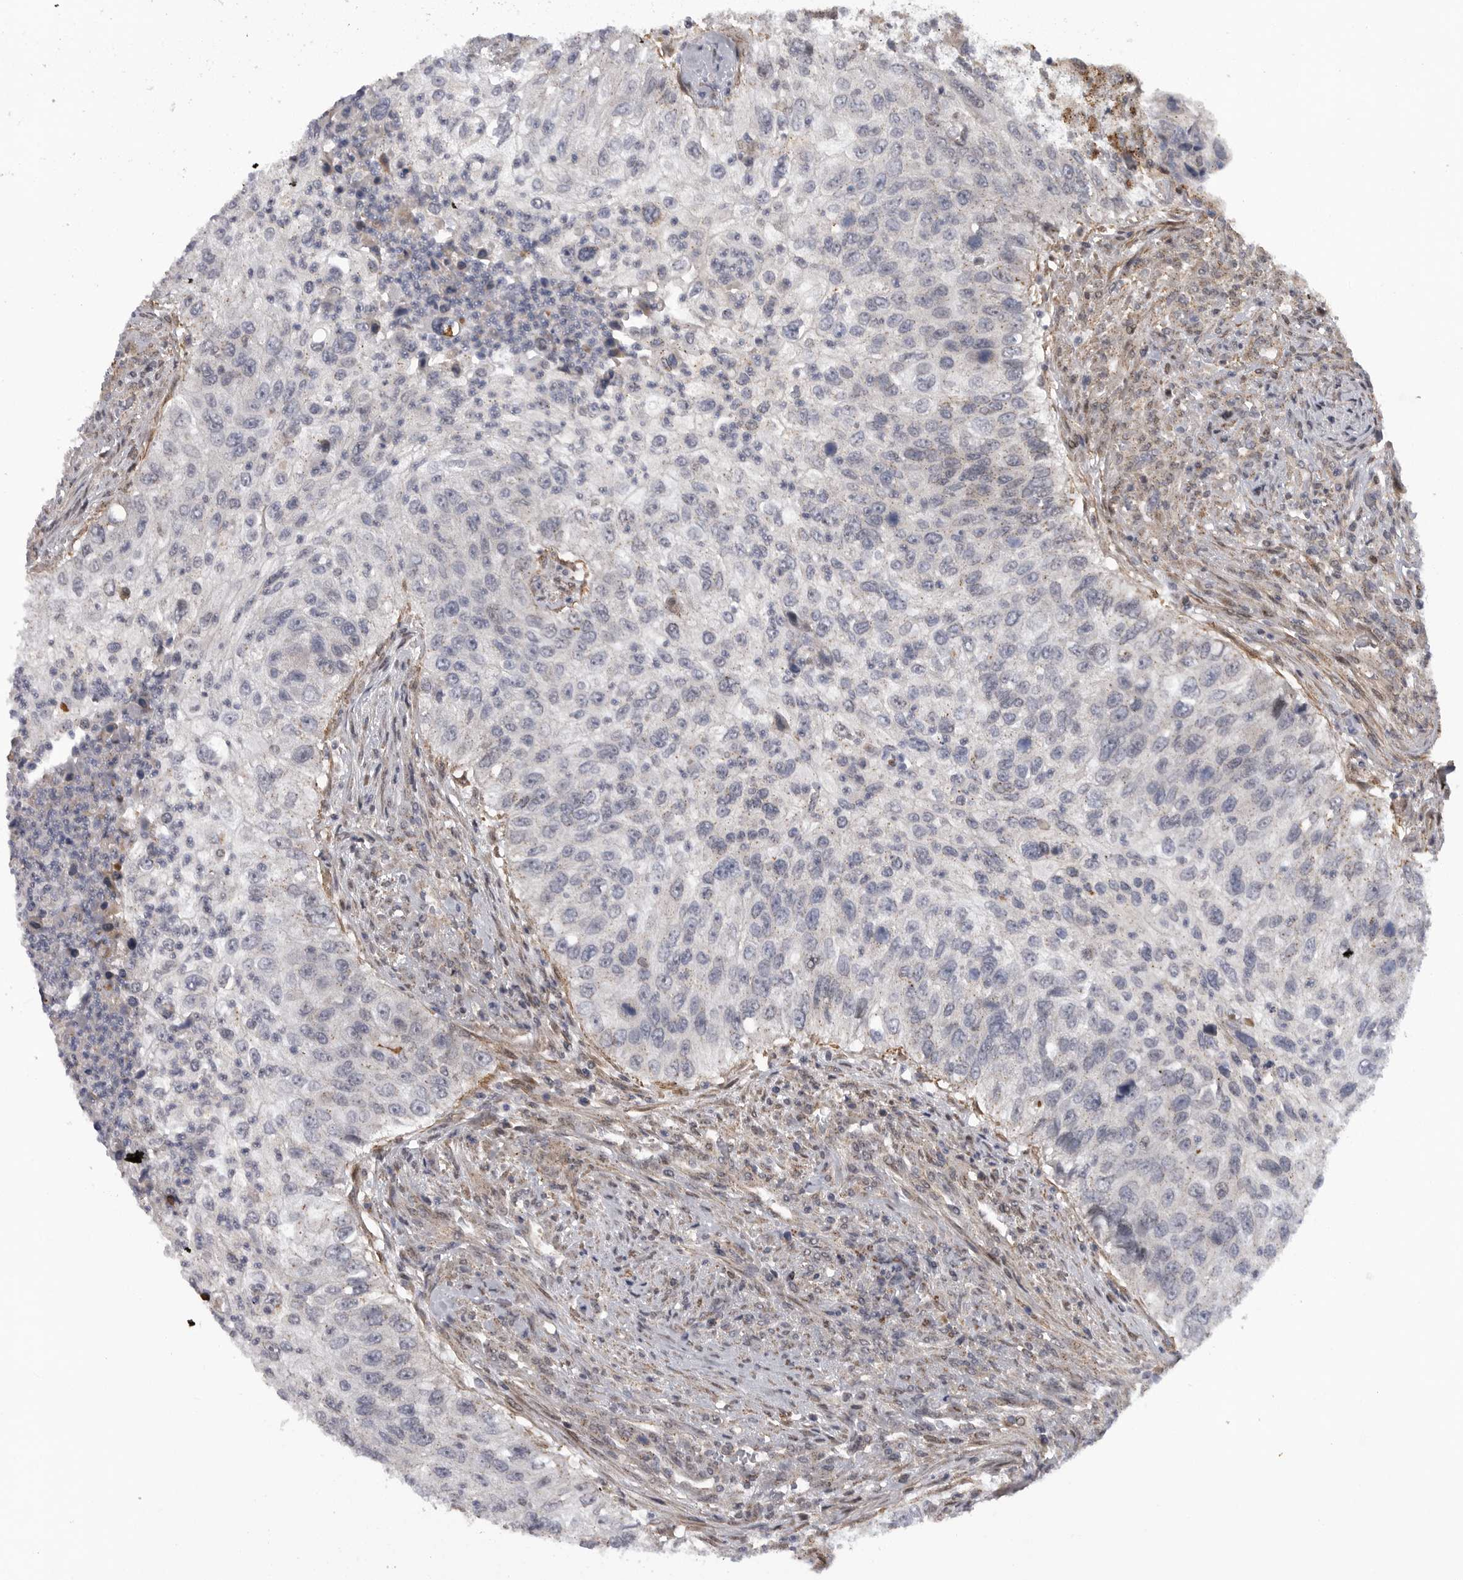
{"staining": {"intensity": "negative", "quantity": "none", "location": "none"}, "tissue": "urothelial cancer", "cell_type": "Tumor cells", "image_type": "cancer", "snomed": [{"axis": "morphology", "description": "Urothelial carcinoma, High grade"}, {"axis": "topography", "description": "Urinary bladder"}], "caption": "High power microscopy micrograph of an immunohistochemistry micrograph of high-grade urothelial carcinoma, revealing no significant expression in tumor cells.", "gene": "TMPRSS11F", "patient": {"sex": "female", "age": 60}}